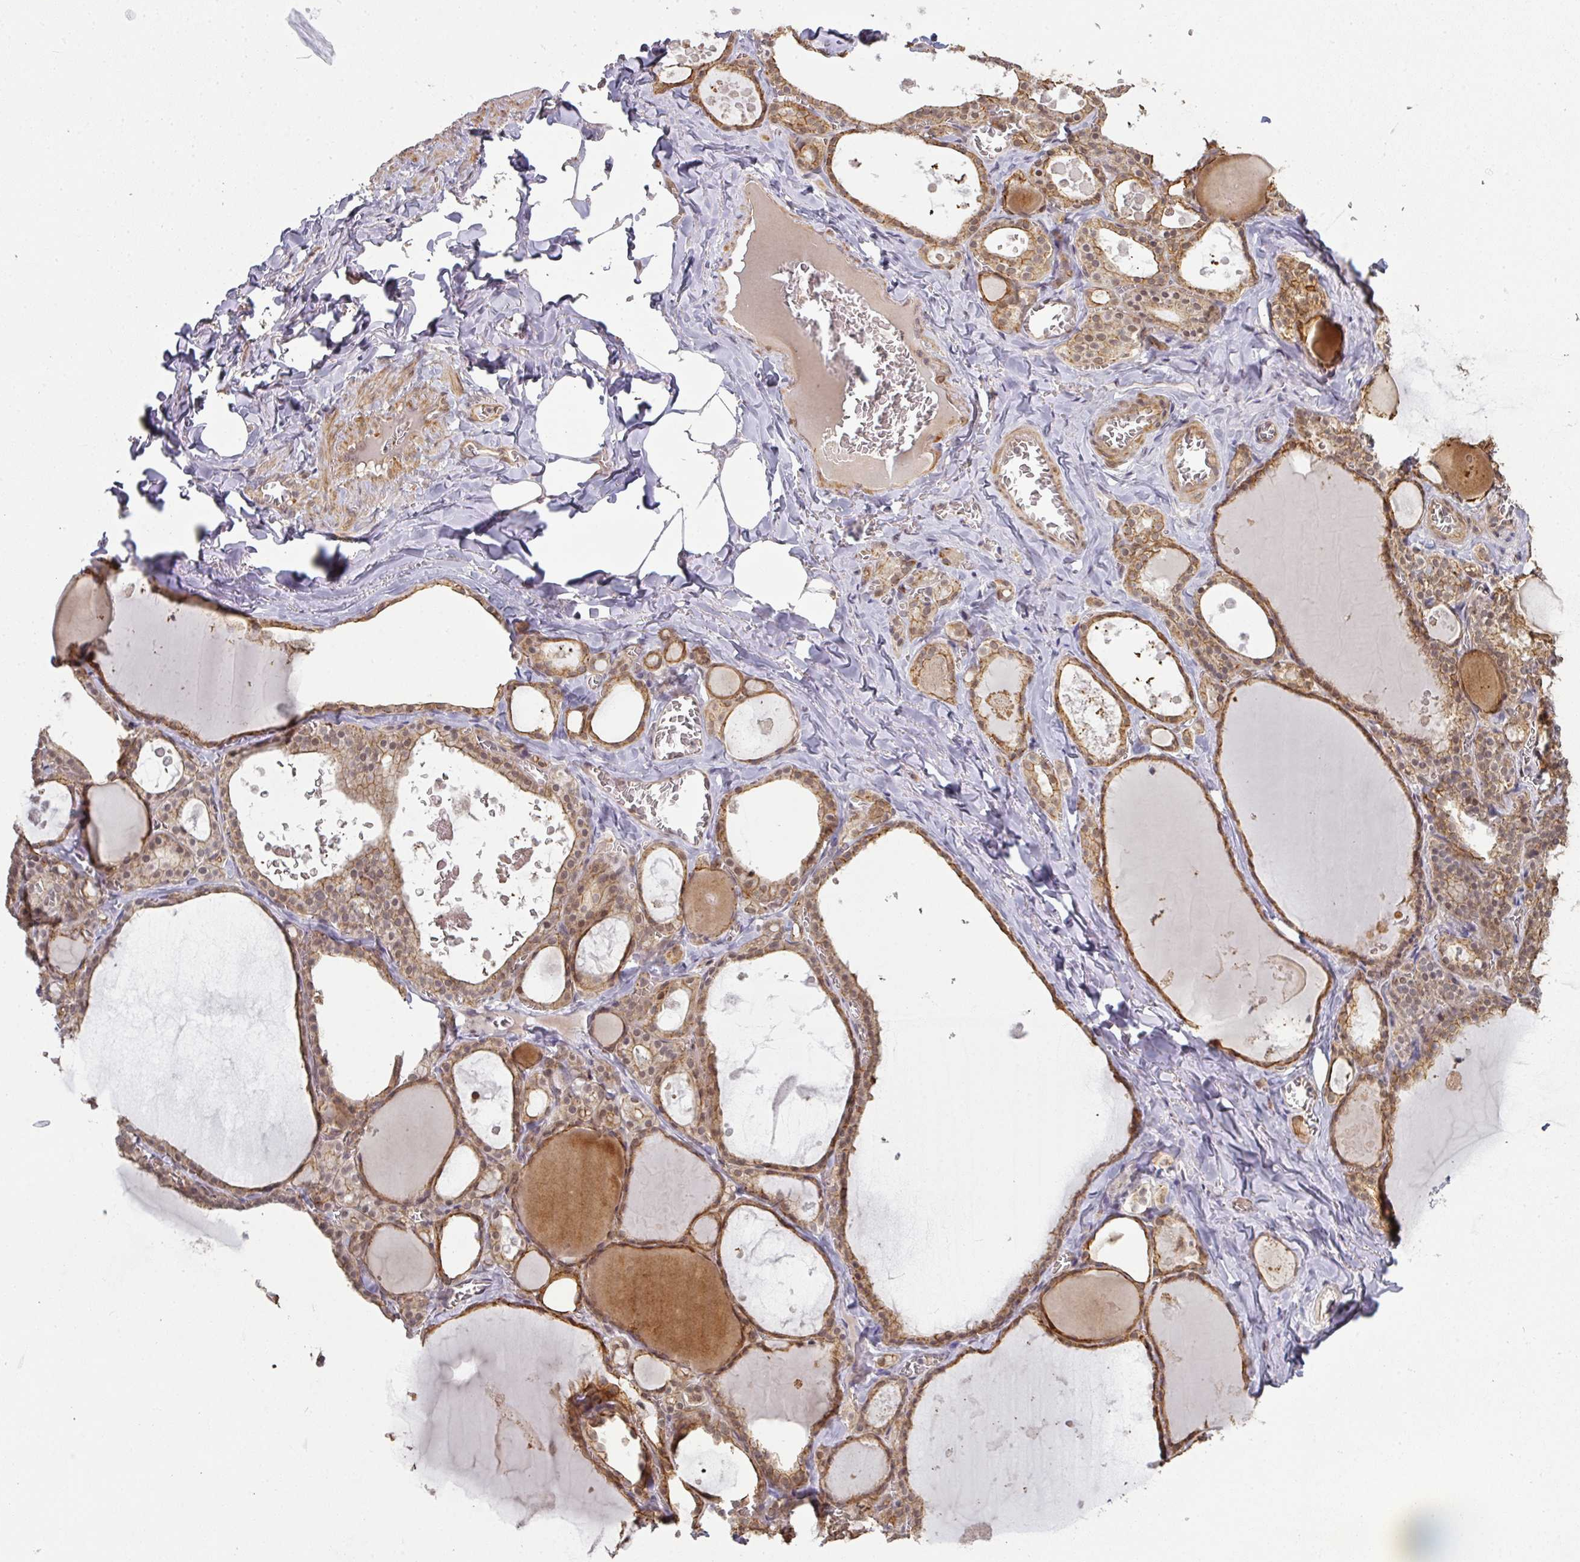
{"staining": {"intensity": "moderate", "quantity": ">75%", "location": "cytoplasmic/membranous,nuclear"}, "tissue": "thyroid gland", "cell_type": "Glandular cells", "image_type": "normal", "snomed": [{"axis": "morphology", "description": "Normal tissue, NOS"}, {"axis": "topography", "description": "Thyroid gland"}], "caption": "Glandular cells reveal medium levels of moderate cytoplasmic/membranous,nuclear positivity in approximately >75% of cells in benign human thyroid gland.", "gene": "GTF2H3", "patient": {"sex": "male", "age": 56}}